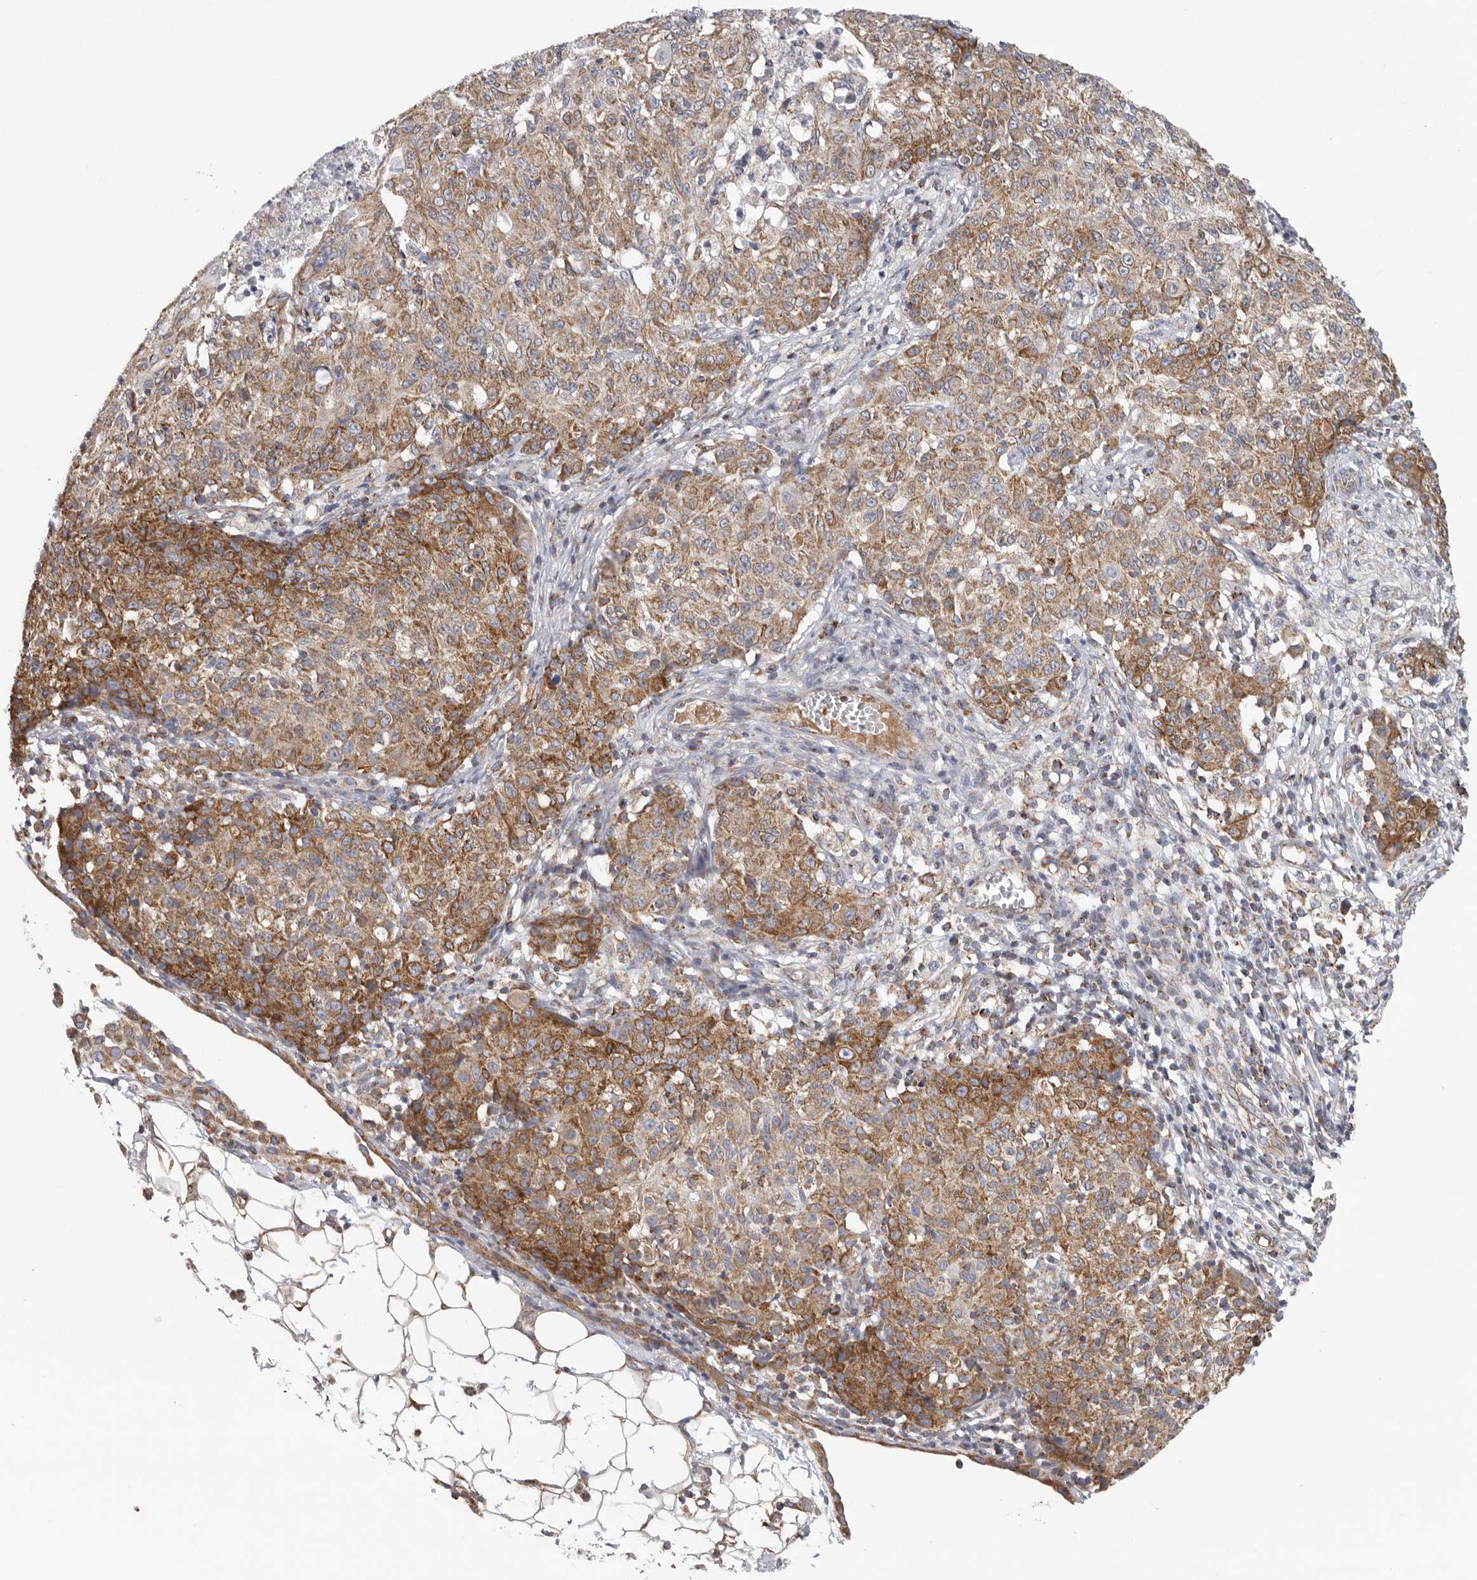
{"staining": {"intensity": "moderate", "quantity": ">75%", "location": "cytoplasmic/membranous"}, "tissue": "ovarian cancer", "cell_type": "Tumor cells", "image_type": "cancer", "snomed": [{"axis": "morphology", "description": "Carcinoma, endometroid"}, {"axis": "topography", "description": "Ovary"}], "caption": "Protein expression analysis of human endometroid carcinoma (ovarian) reveals moderate cytoplasmic/membranous staining in approximately >75% of tumor cells.", "gene": "FKBP8", "patient": {"sex": "female", "age": 42}}